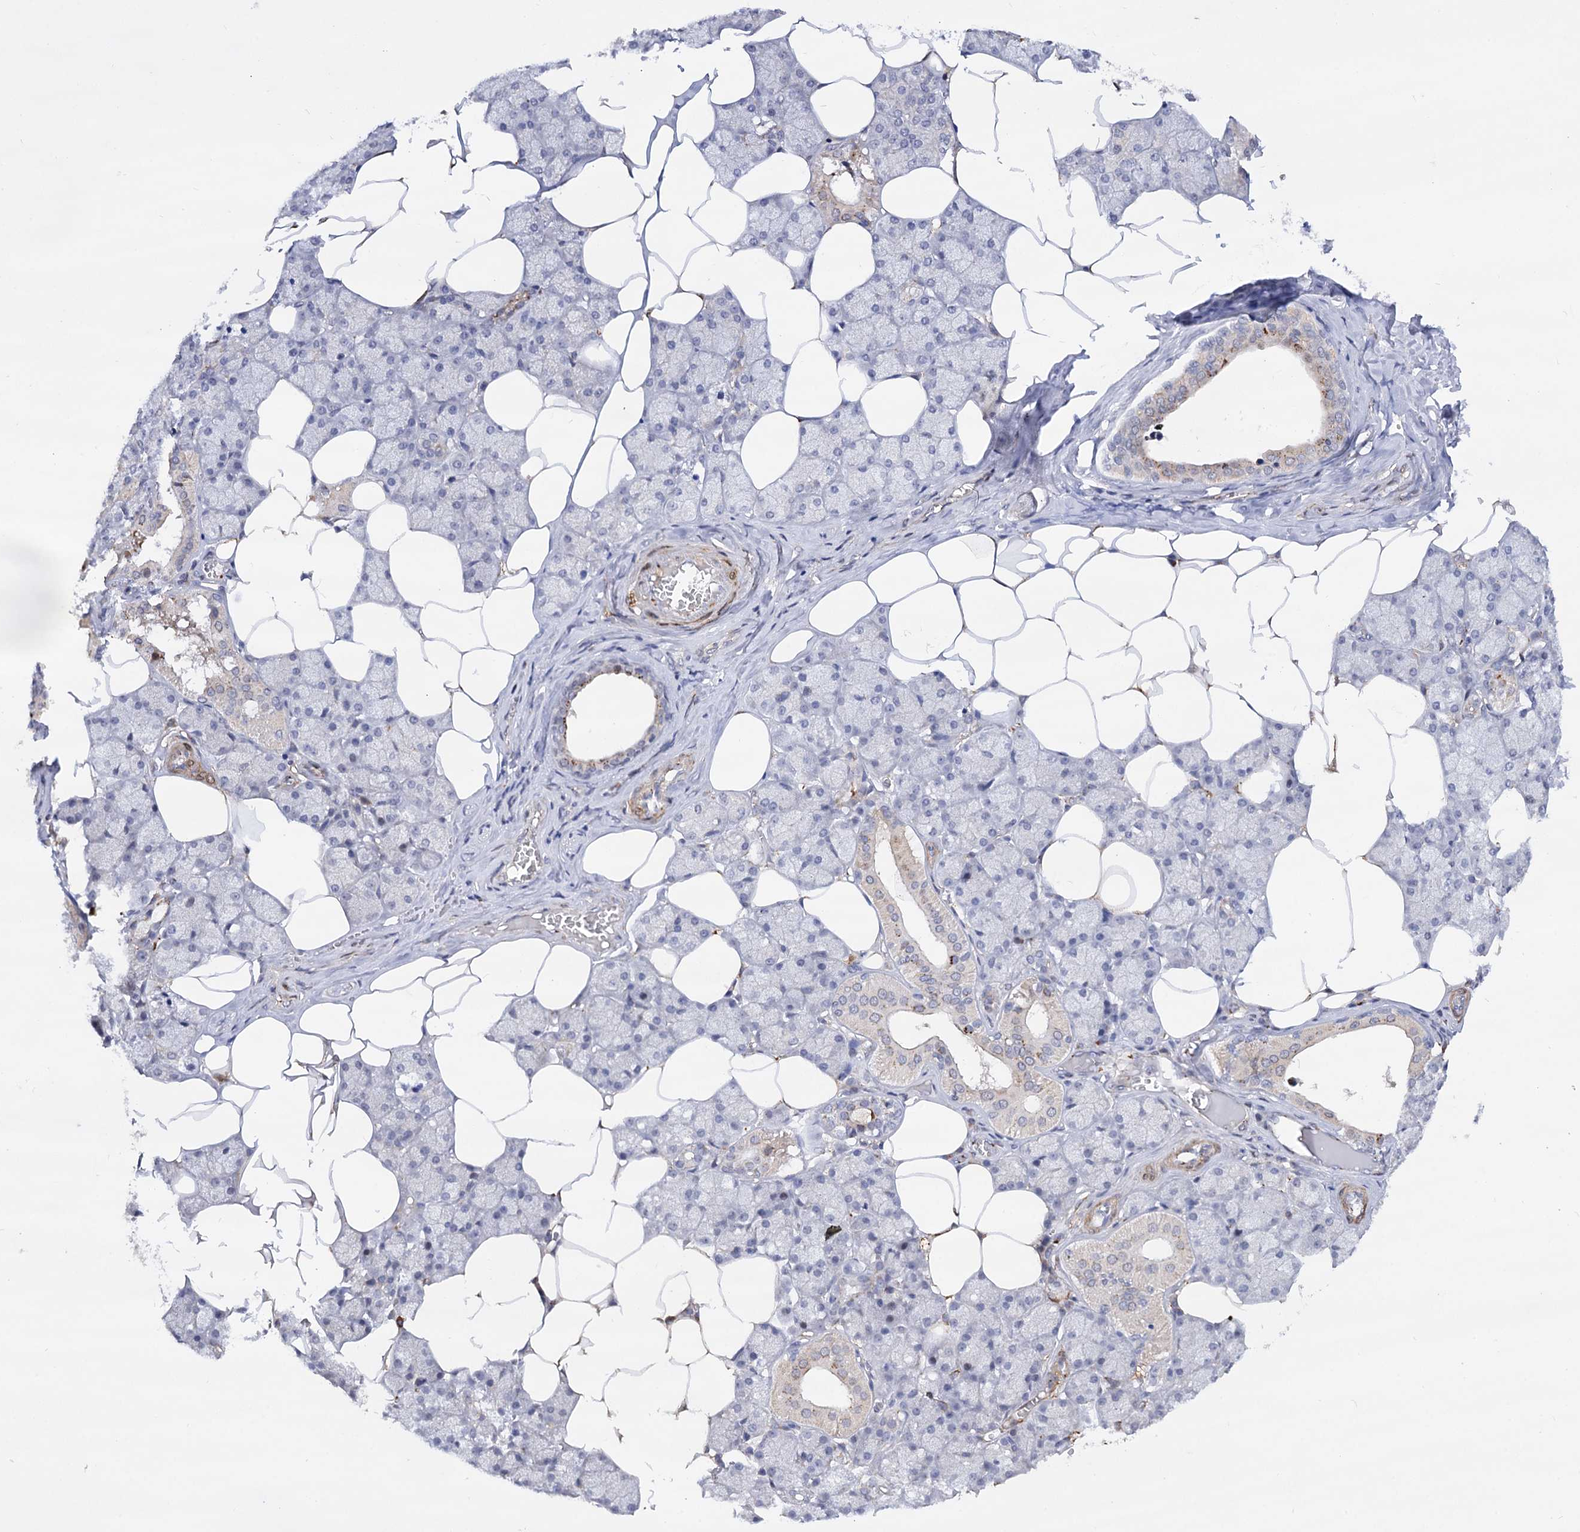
{"staining": {"intensity": "strong", "quantity": "<25%", "location": "cytoplasmic/membranous"}, "tissue": "salivary gland", "cell_type": "Glandular cells", "image_type": "normal", "snomed": [{"axis": "morphology", "description": "Normal tissue, NOS"}, {"axis": "topography", "description": "Salivary gland"}], "caption": "Immunohistochemical staining of normal human salivary gland displays <25% levels of strong cytoplasmic/membranous protein staining in about <25% of glandular cells.", "gene": "C11orf96", "patient": {"sex": "male", "age": 62}}